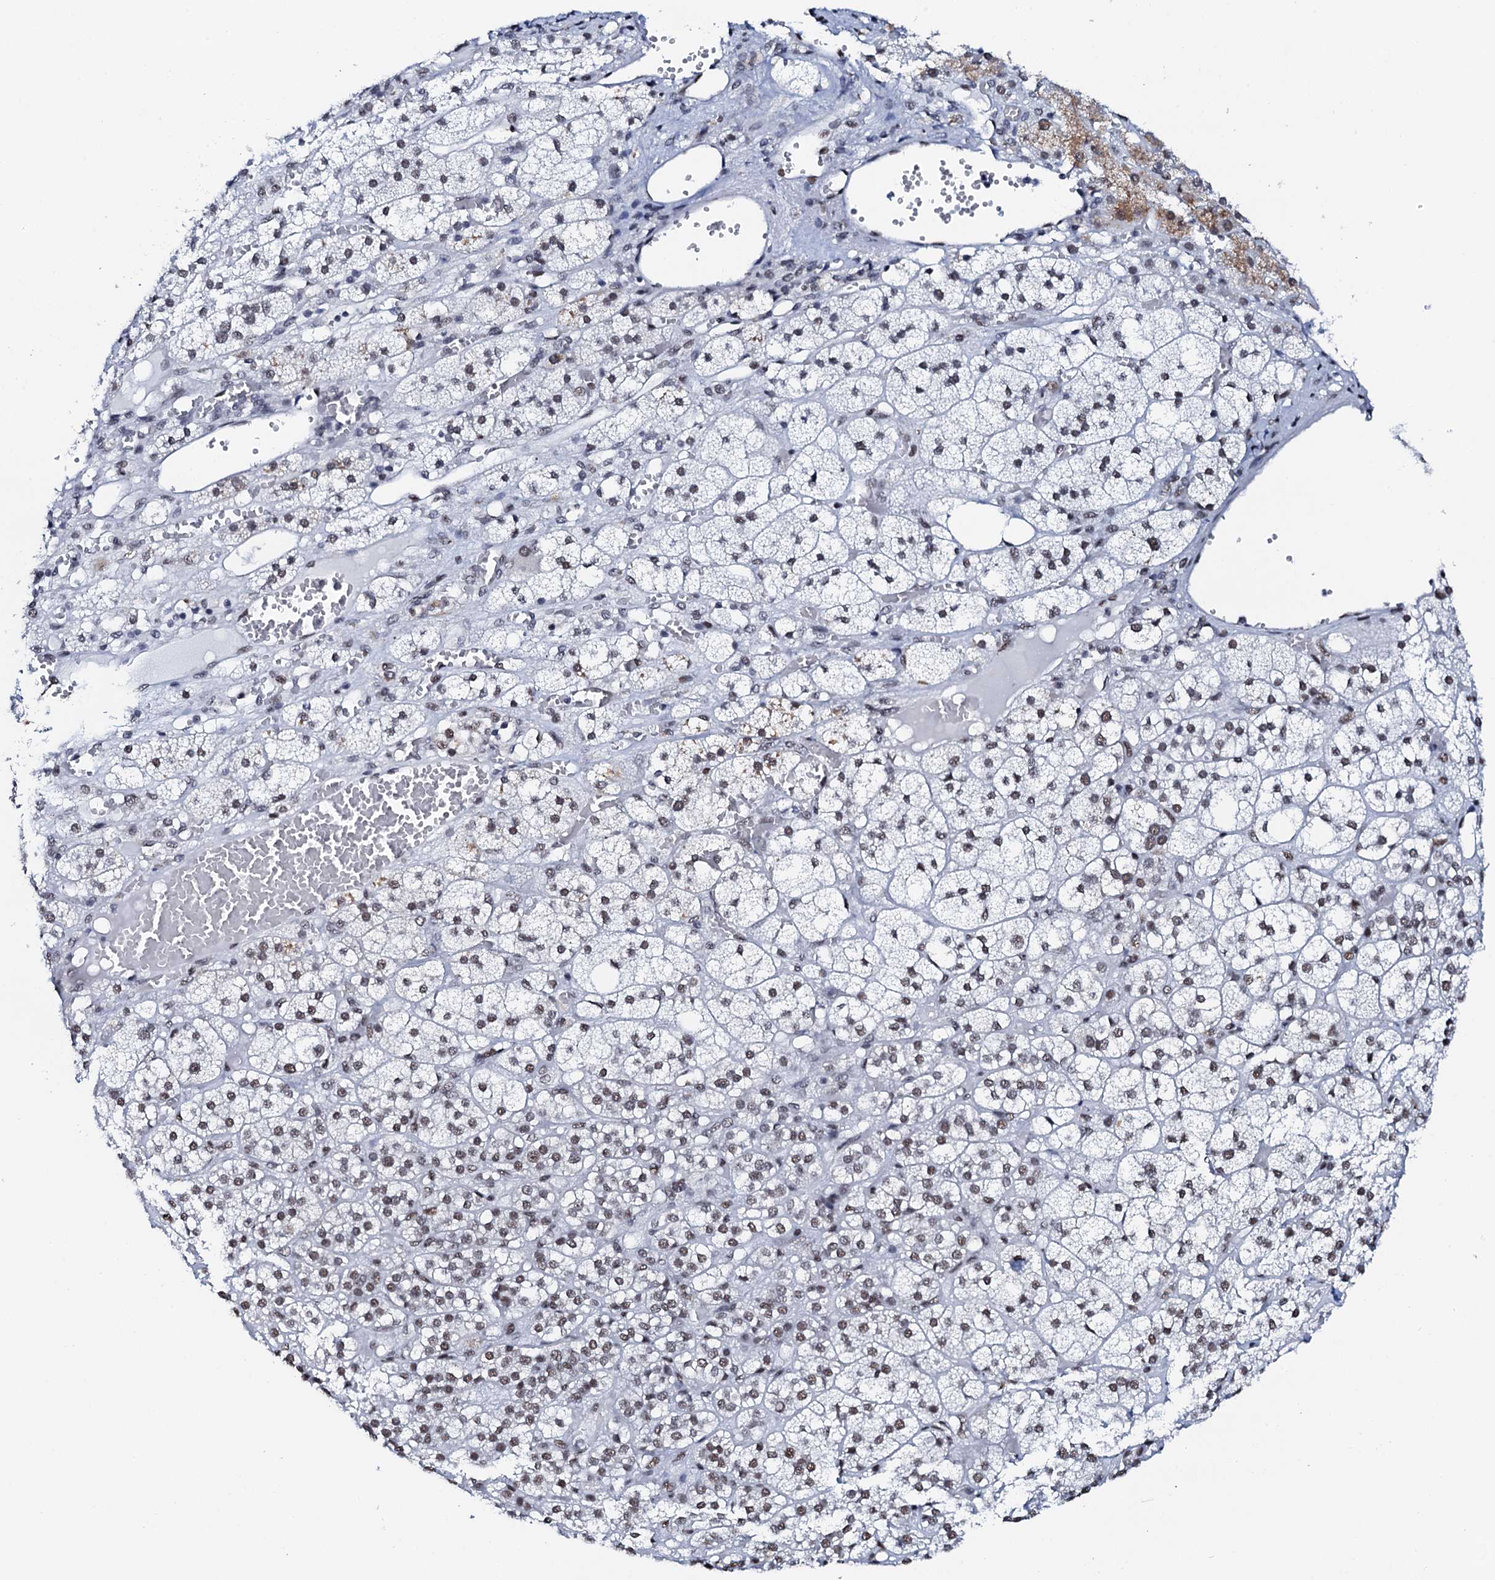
{"staining": {"intensity": "moderate", "quantity": "25%-75%", "location": "nuclear"}, "tissue": "adrenal gland", "cell_type": "Glandular cells", "image_type": "normal", "snomed": [{"axis": "morphology", "description": "Normal tissue, NOS"}, {"axis": "topography", "description": "Adrenal gland"}], "caption": "DAB immunohistochemical staining of benign adrenal gland reveals moderate nuclear protein expression in approximately 25%-75% of glandular cells.", "gene": "NKAPD1", "patient": {"sex": "female", "age": 61}}